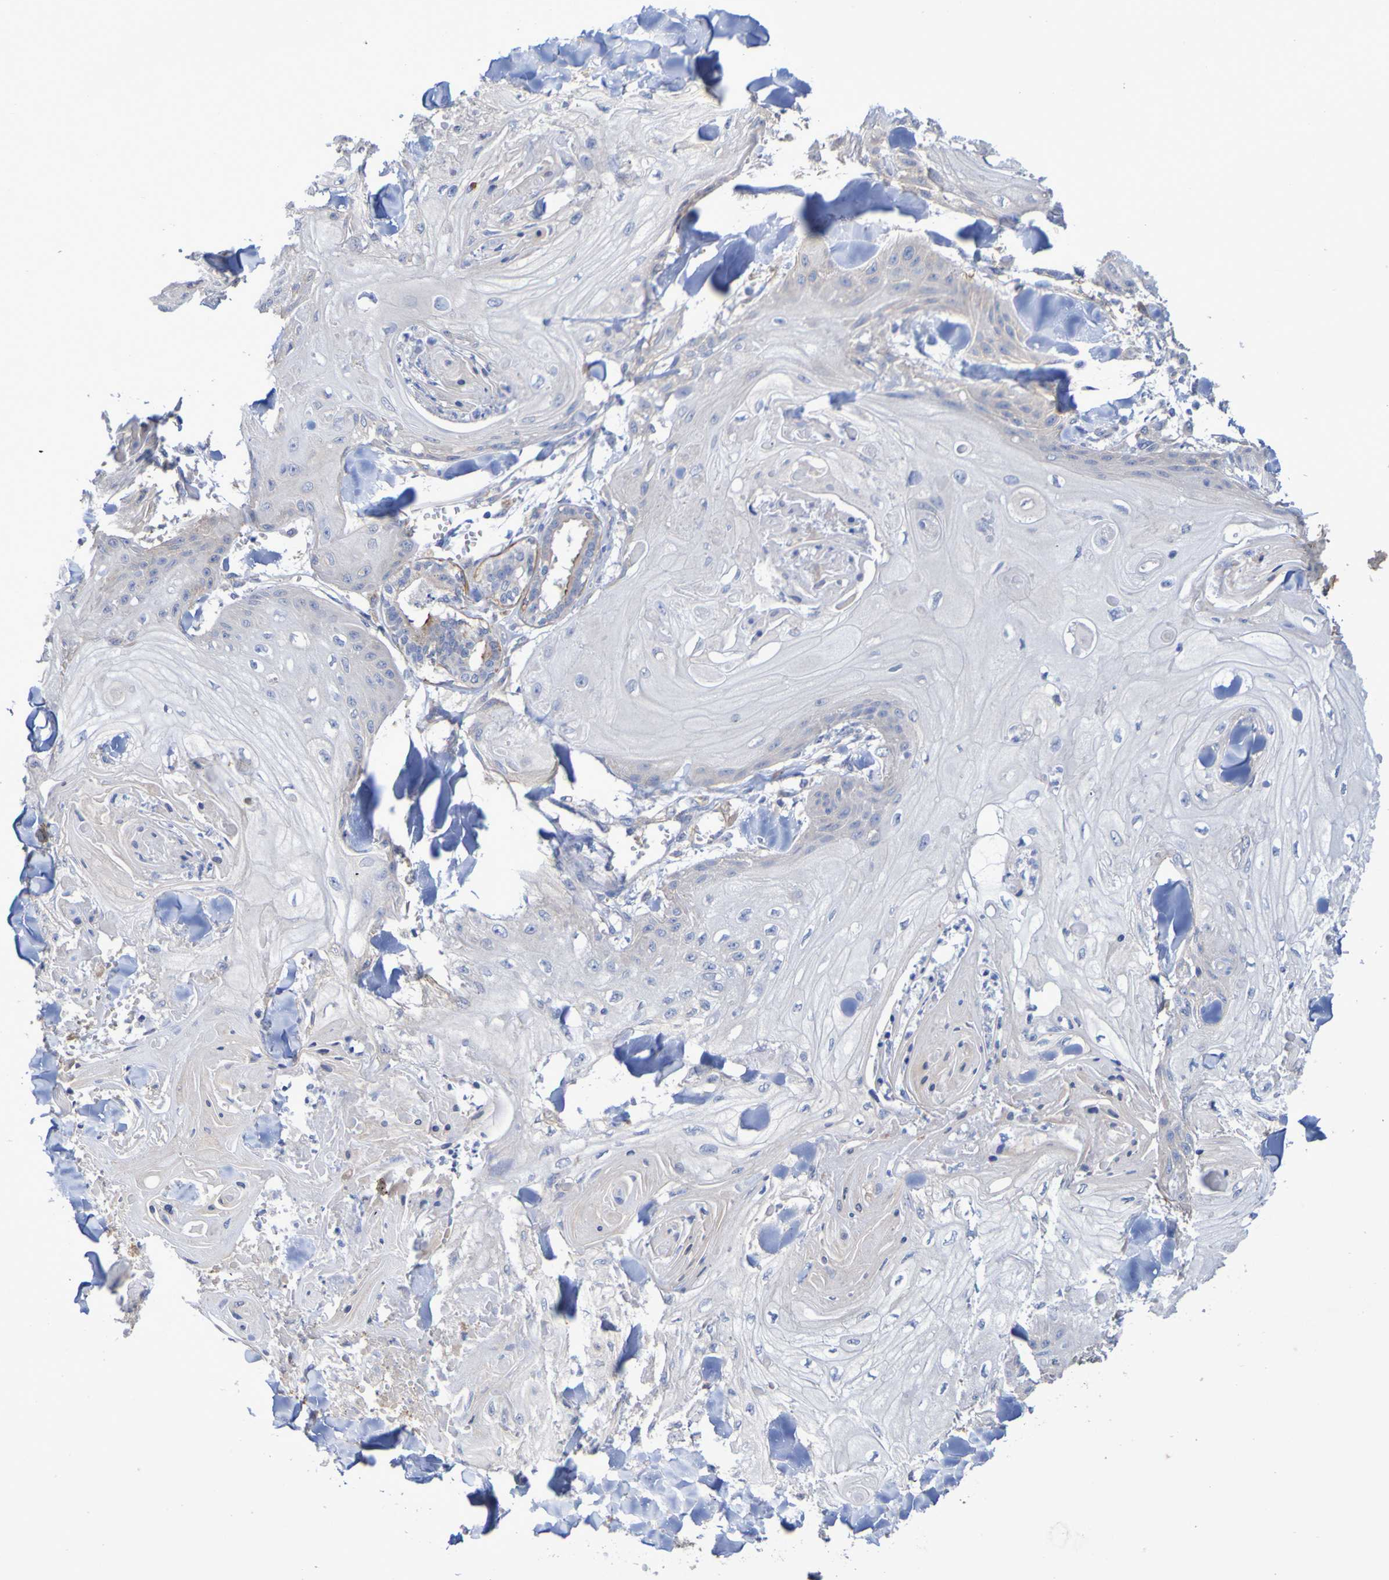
{"staining": {"intensity": "weak", "quantity": "<25%", "location": "cytoplasmic/membranous"}, "tissue": "skin cancer", "cell_type": "Tumor cells", "image_type": "cancer", "snomed": [{"axis": "morphology", "description": "Squamous cell carcinoma, NOS"}, {"axis": "topography", "description": "Skin"}], "caption": "A micrograph of human skin cancer (squamous cell carcinoma) is negative for staining in tumor cells. Brightfield microscopy of immunohistochemistry stained with DAB (brown) and hematoxylin (blue), captured at high magnification.", "gene": "SRPRB", "patient": {"sex": "male", "age": 74}}